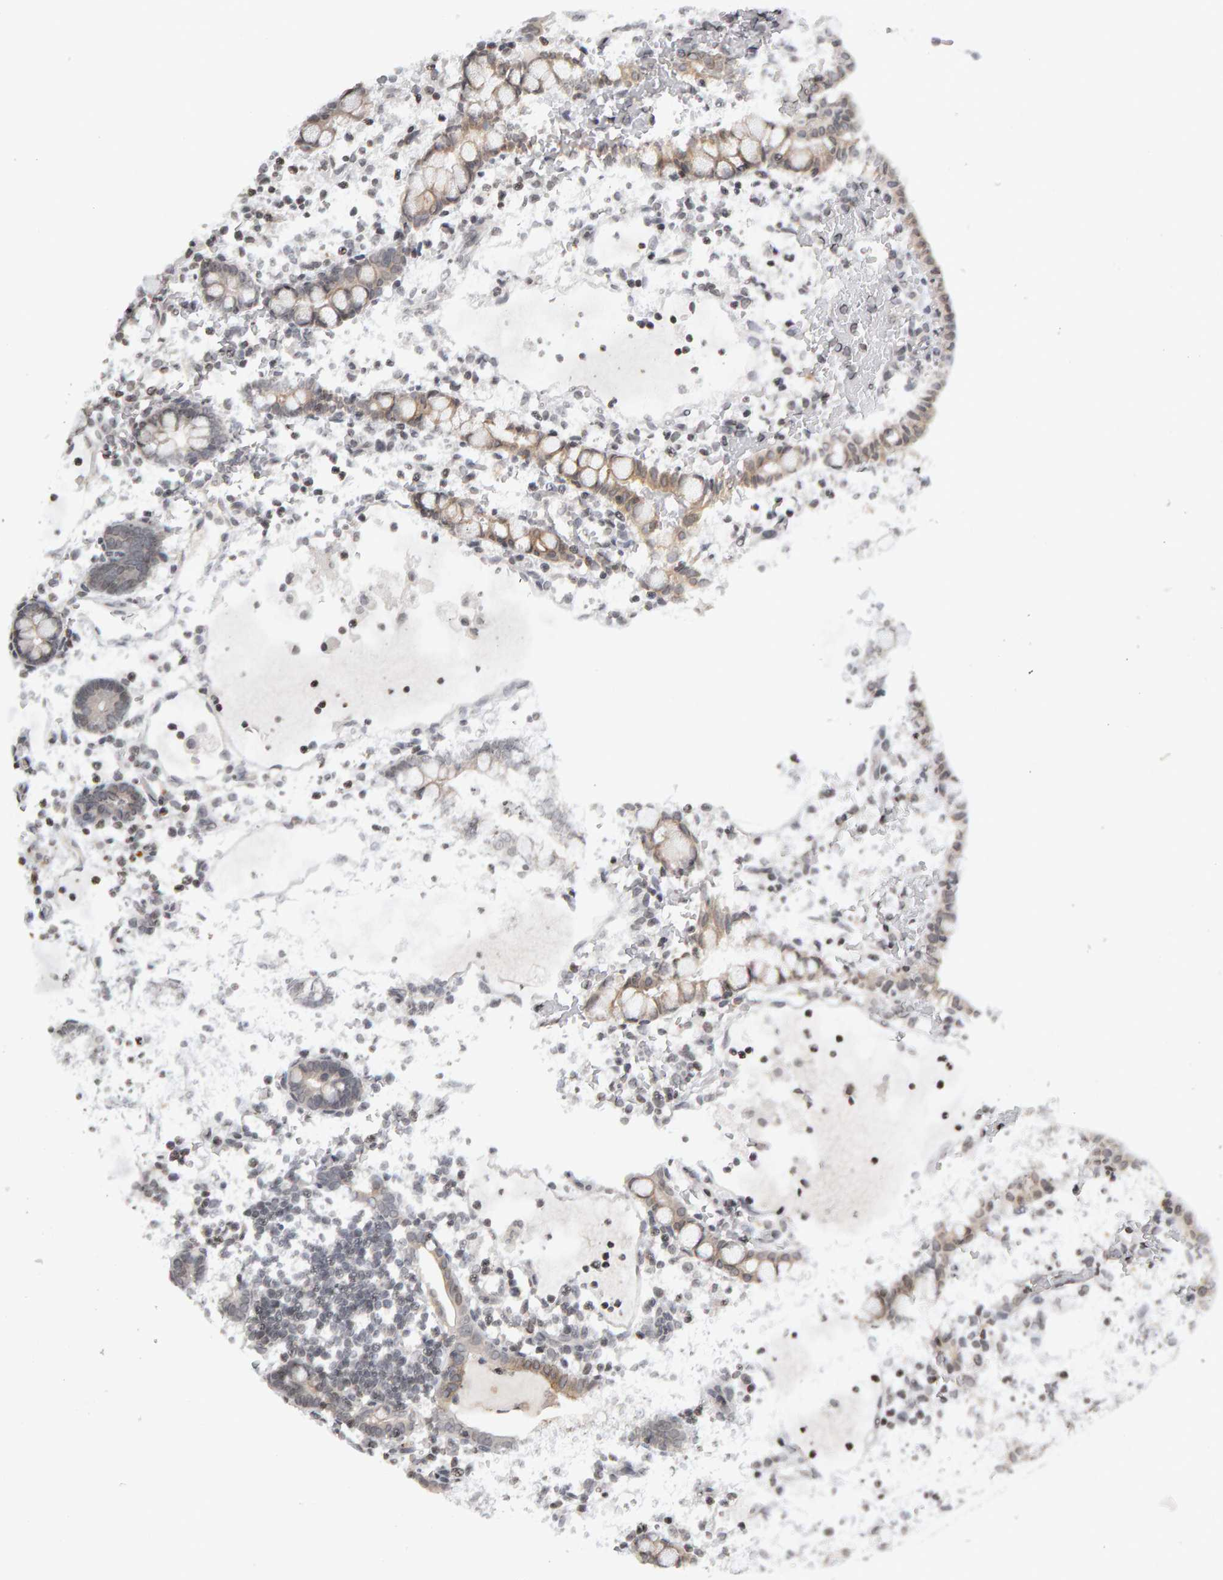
{"staining": {"intensity": "strong", "quantity": ">75%", "location": "cytoplasmic/membranous"}, "tissue": "small intestine", "cell_type": "Glandular cells", "image_type": "normal", "snomed": [{"axis": "morphology", "description": "Normal tissue, NOS"}, {"axis": "morphology", "description": "Developmental malformation"}, {"axis": "topography", "description": "Small intestine"}], "caption": "Approximately >75% of glandular cells in normal human small intestine show strong cytoplasmic/membranous protein expression as visualized by brown immunohistochemical staining.", "gene": "TRAM1", "patient": {"sex": "male"}}